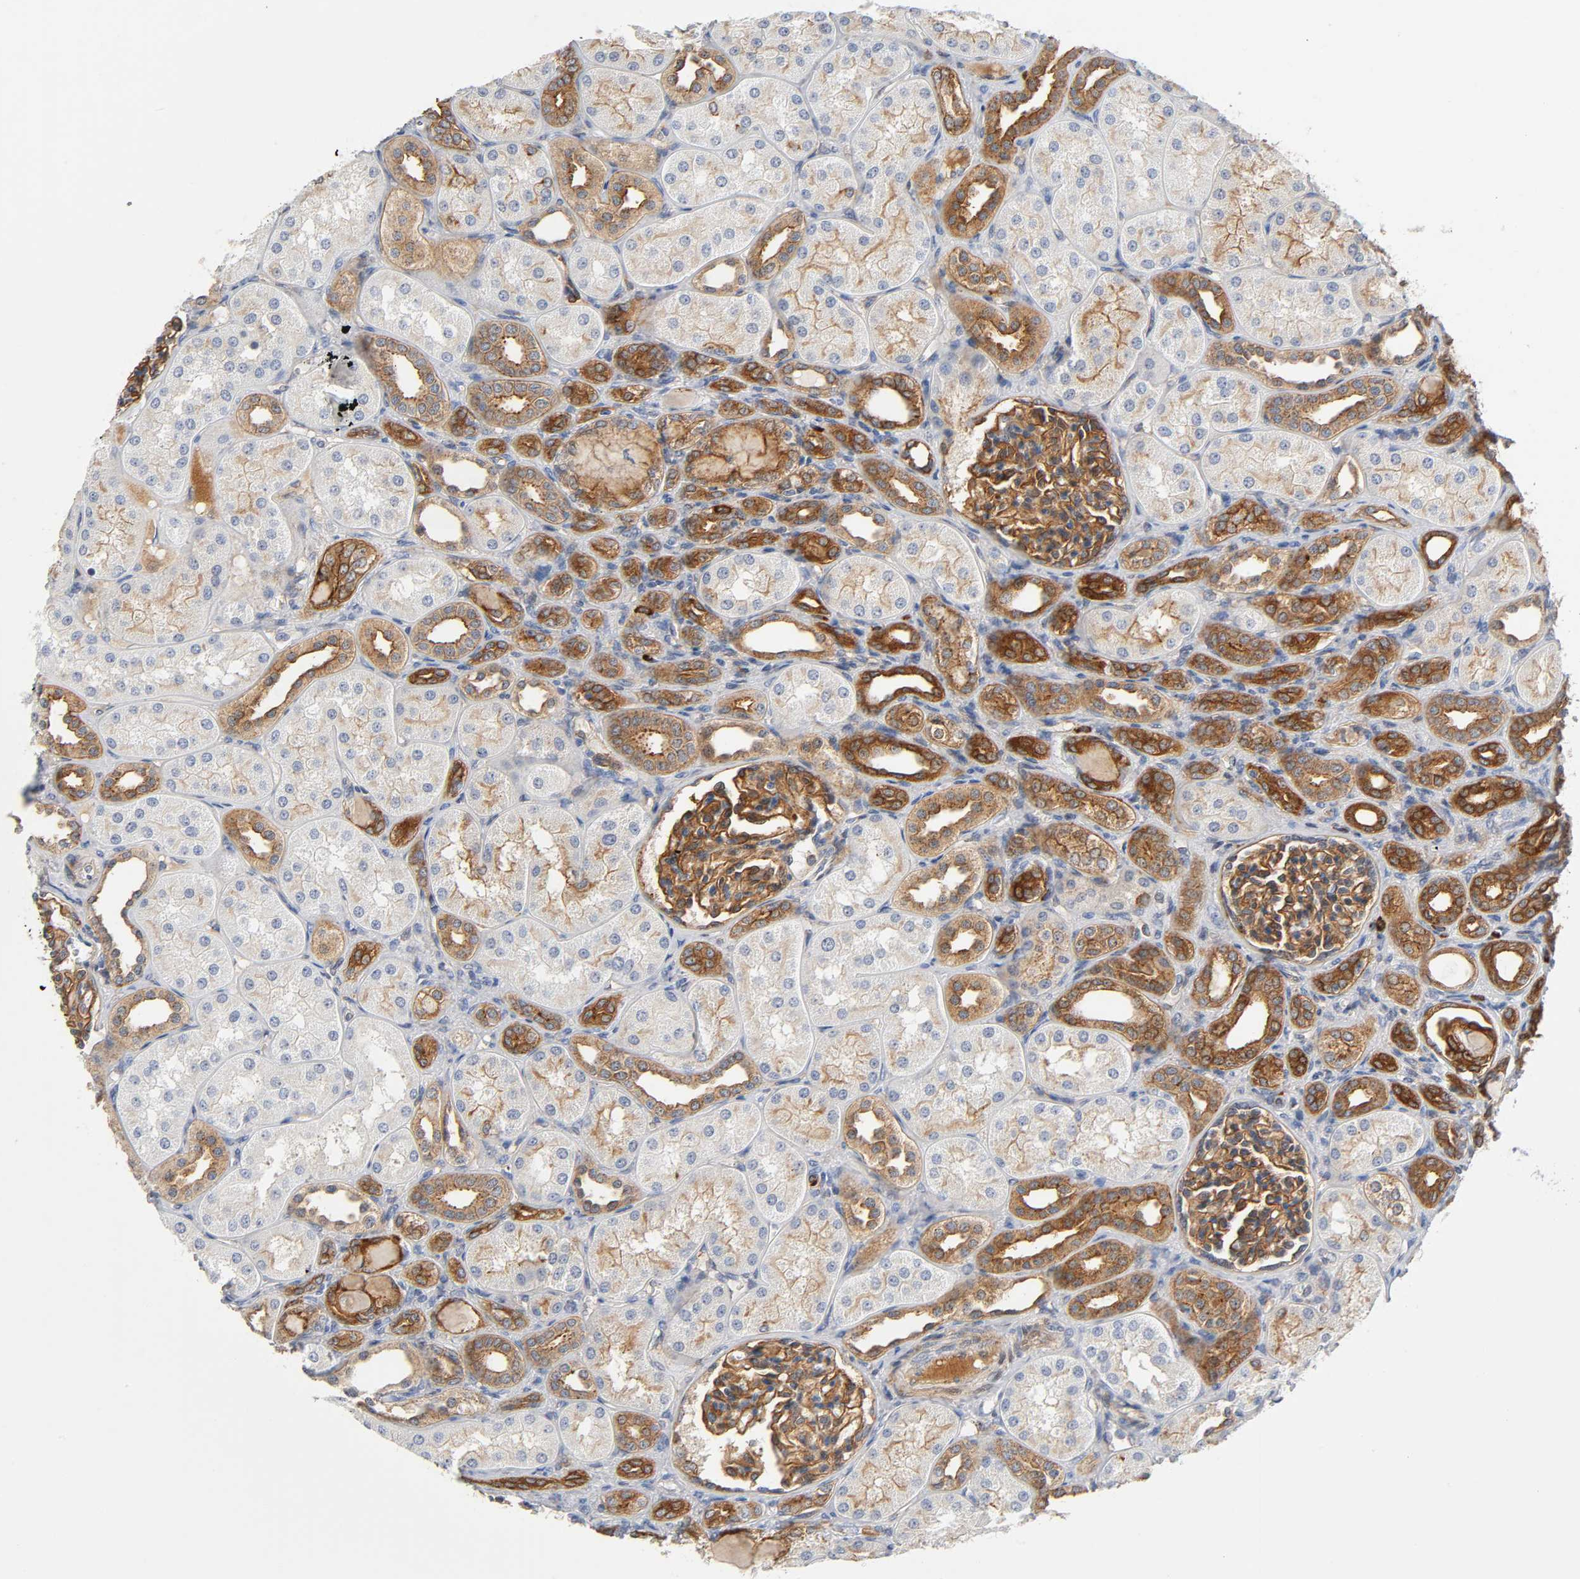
{"staining": {"intensity": "strong", "quantity": ">75%", "location": "cytoplasmic/membranous"}, "tissue": "kidney", "cell_type": "Cells in glomeruli", "image_type": "normal", "snomed": [{"axis": "morphology", "description": "Normal tissue, NOS"}, {"axis": "topography", "description": "Kidney"}], "caption": "Immunohistochemistry (IHC) of unremarkable kidney displays high levels of strong cytoplasmic/membranous staining in about >75% of cells in glomeruli. (DAB (3,3'-diaminobenzidine) IHC, brown staining for protein, blue staining for nuclei).", "gene": "CD2AP", "patient": {"sex": "male", "age": 7}}